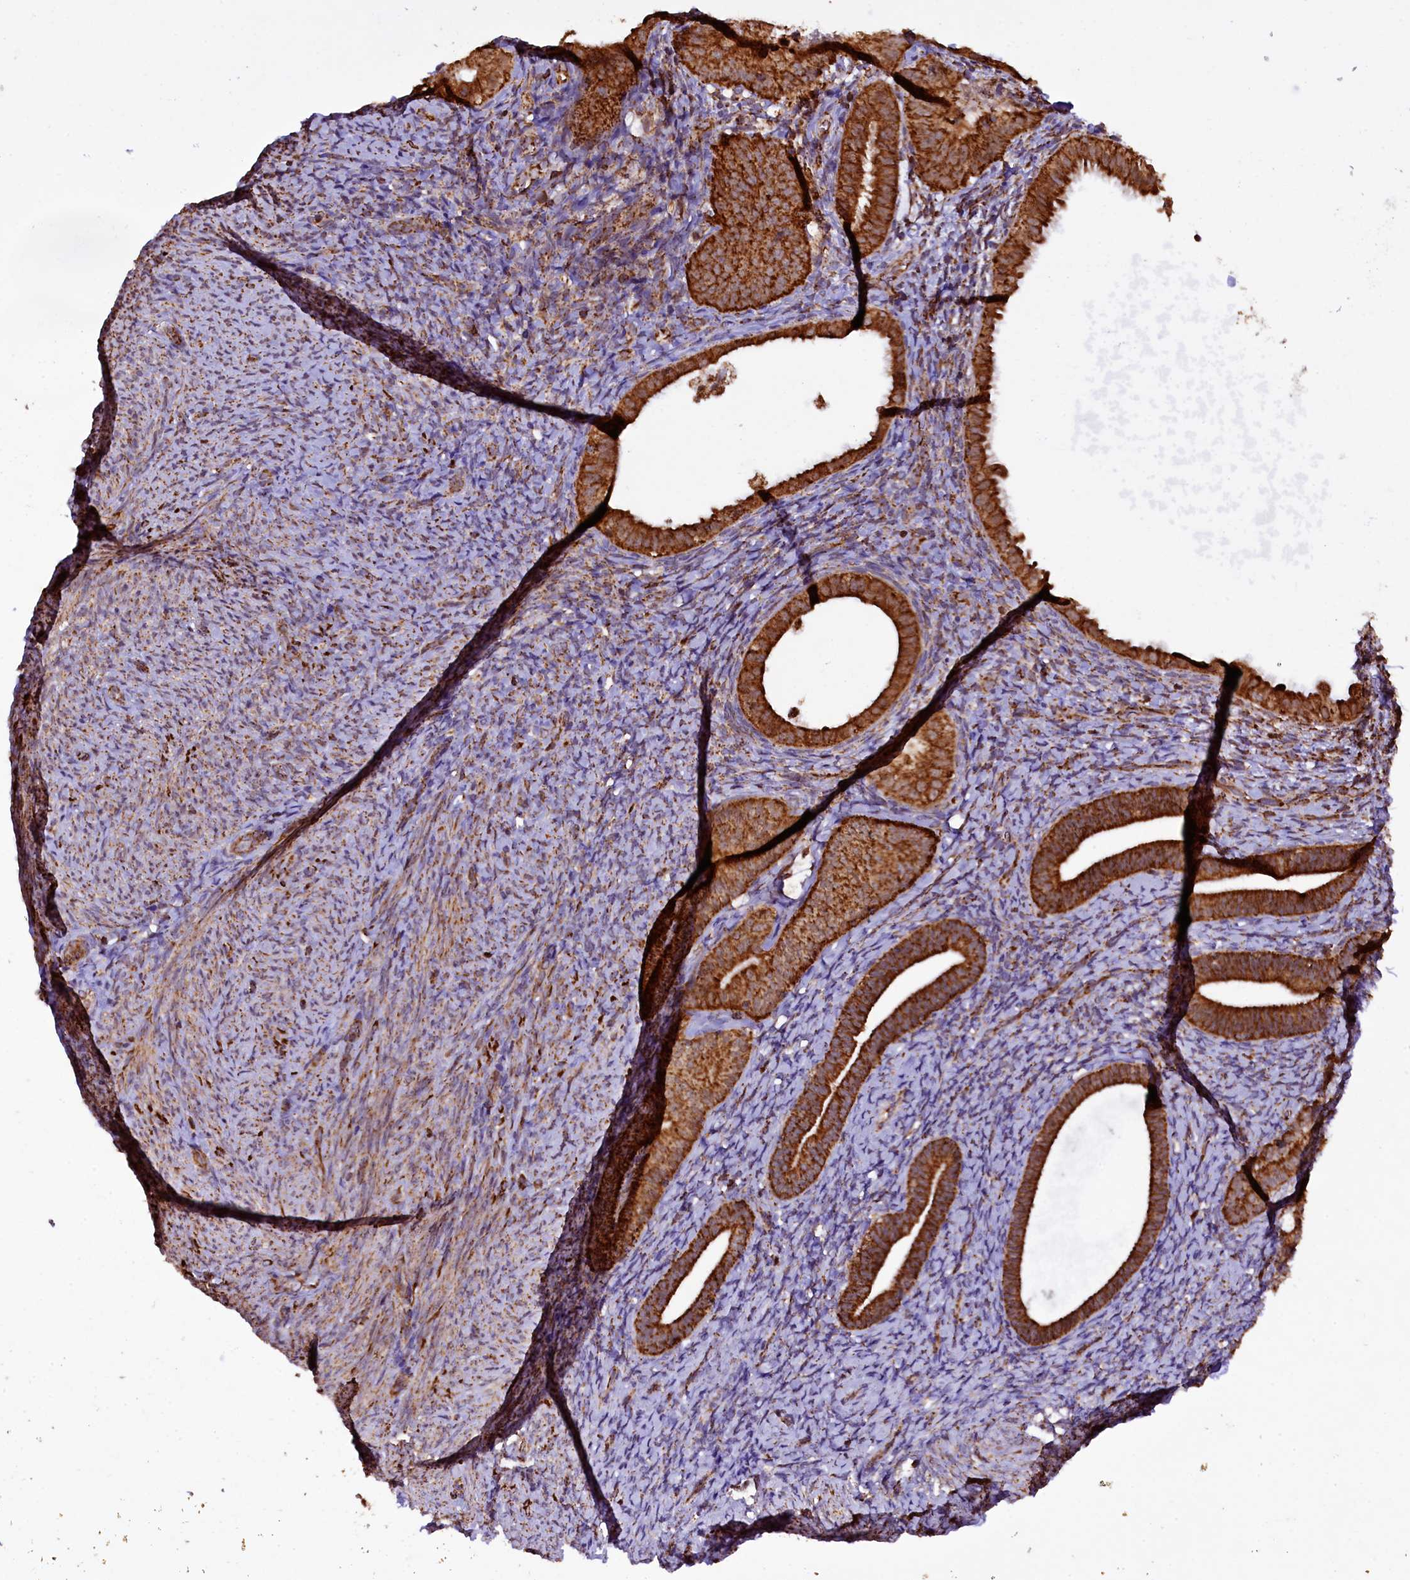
{"staining": {"intensity": "moderate", "quantity": "25%-75%", "location": "cytoplasmic/membranous"}, "tissue": "endometrium", "cell_type": "Cells in endometrial stroma", "image_type": "normal", "snomed": [{"axis": "morphology", "description": "Normal tissue, NOS"}, {"axis": "topography", "description": "Endometrium"}], "caption": "A high-resolution image shows immunohistochemistry staining of unremarkable endometrium, which displays moderate cytoplasmic/membranous expression in about 25%-75% of cells in endometrial stroma.", "gene": "KLC2", "patient": {"sex": "female", "age": 65}}